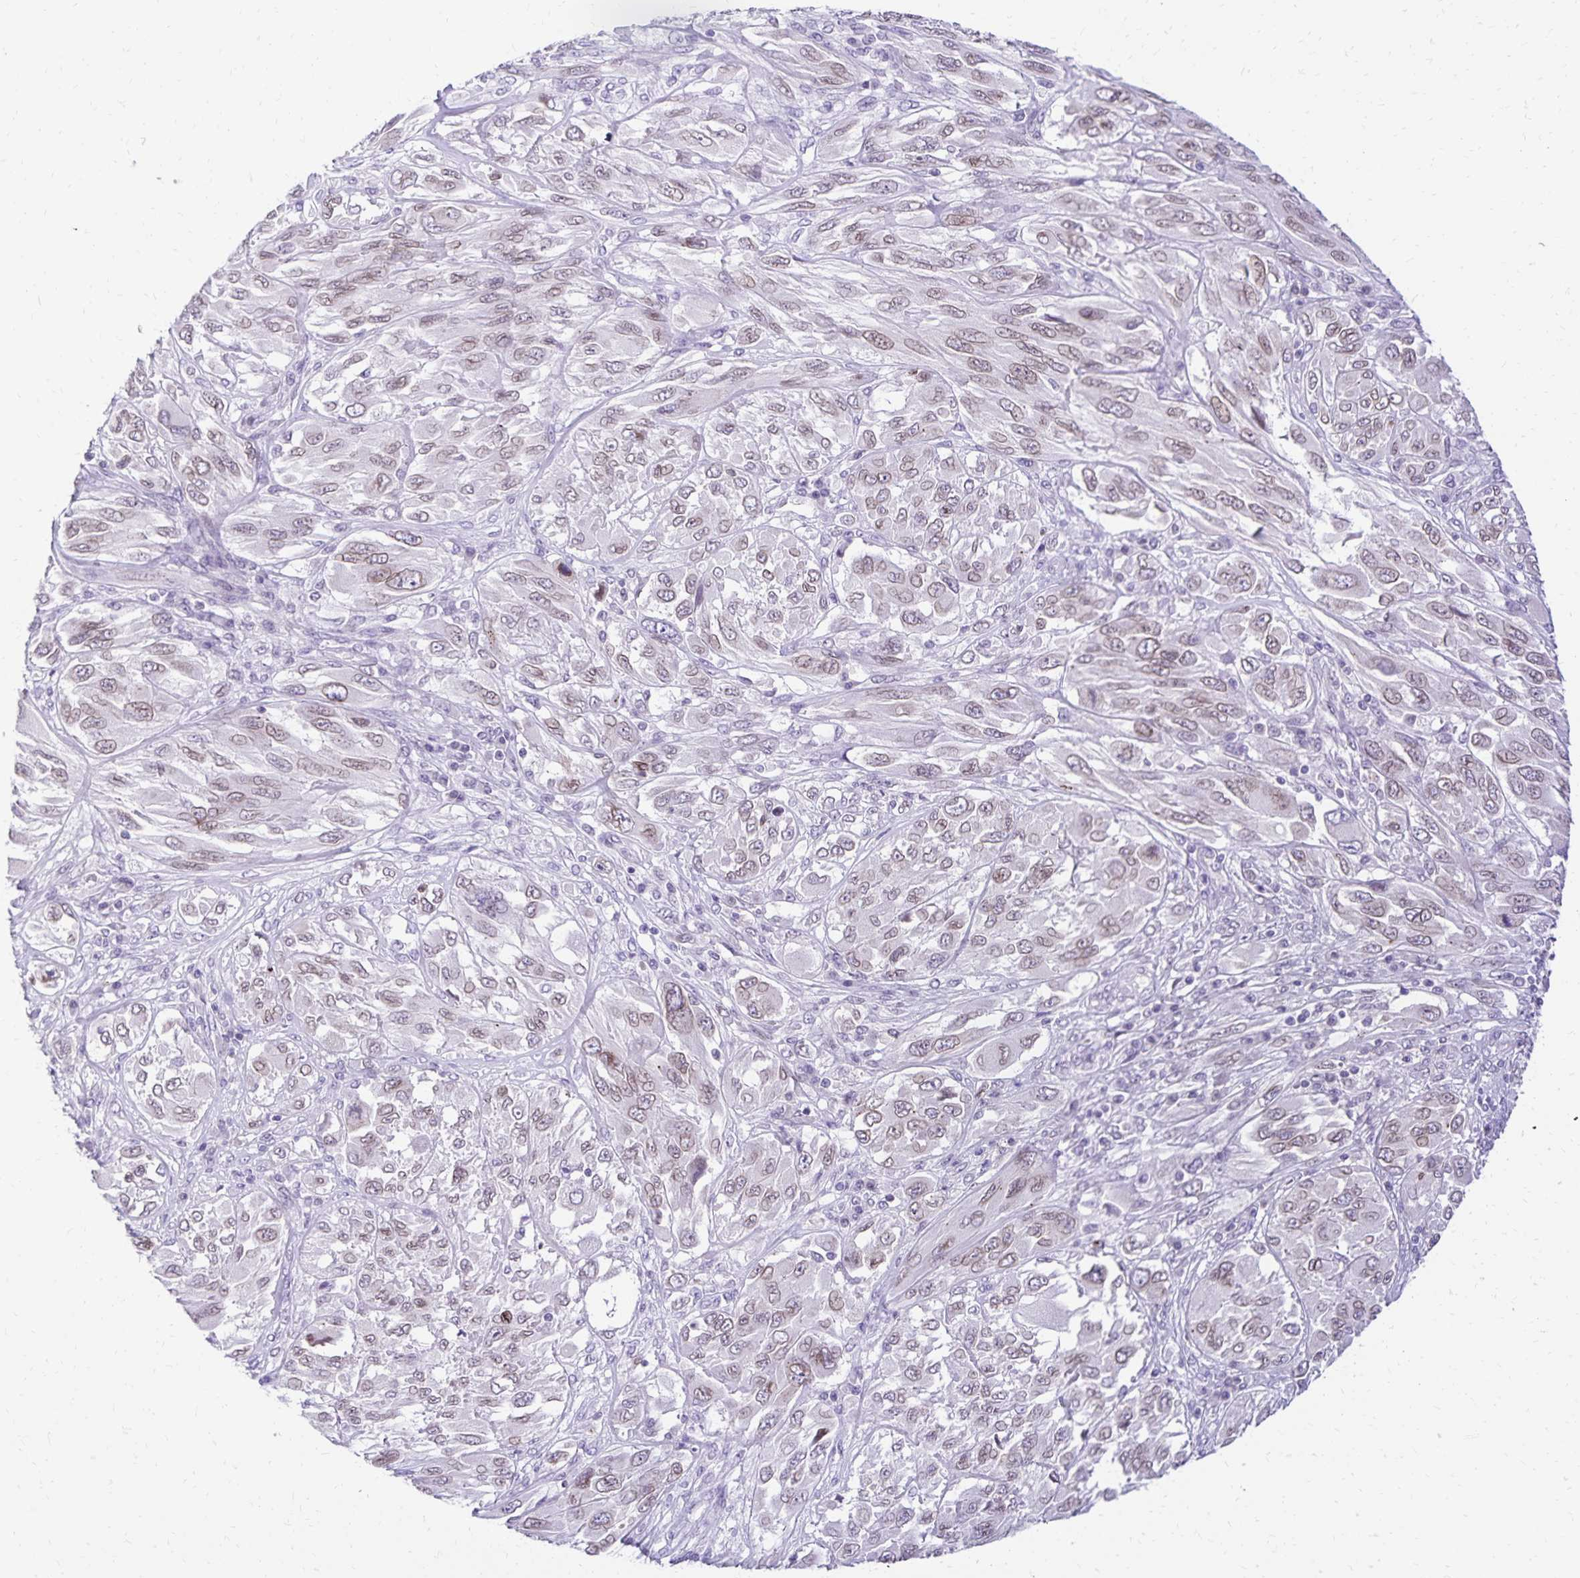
{"staining": {"intensity": "weak", "quantity": "25%-75%", "location": "cytoplasmic/membranous,nuclear"}, "tissue": "melanoma", "cell_type": "Tumor cells", "image_type": "cancer", "snomed": [{"axis": "morphology", "description": "Malignant melanoma, NOS"}, {"axis": "topography", "description": "Skin"}], "caption": "This photomicrograph reveals immunohistochemistry (IHC) staining of human malignant melanoma, with low weak cytoplasmic/membranous and nuclear positivity in about 25%-75% of tumor cells.", "gene": "FAM166C", "patient": {"sex": "female", "age": 91}}